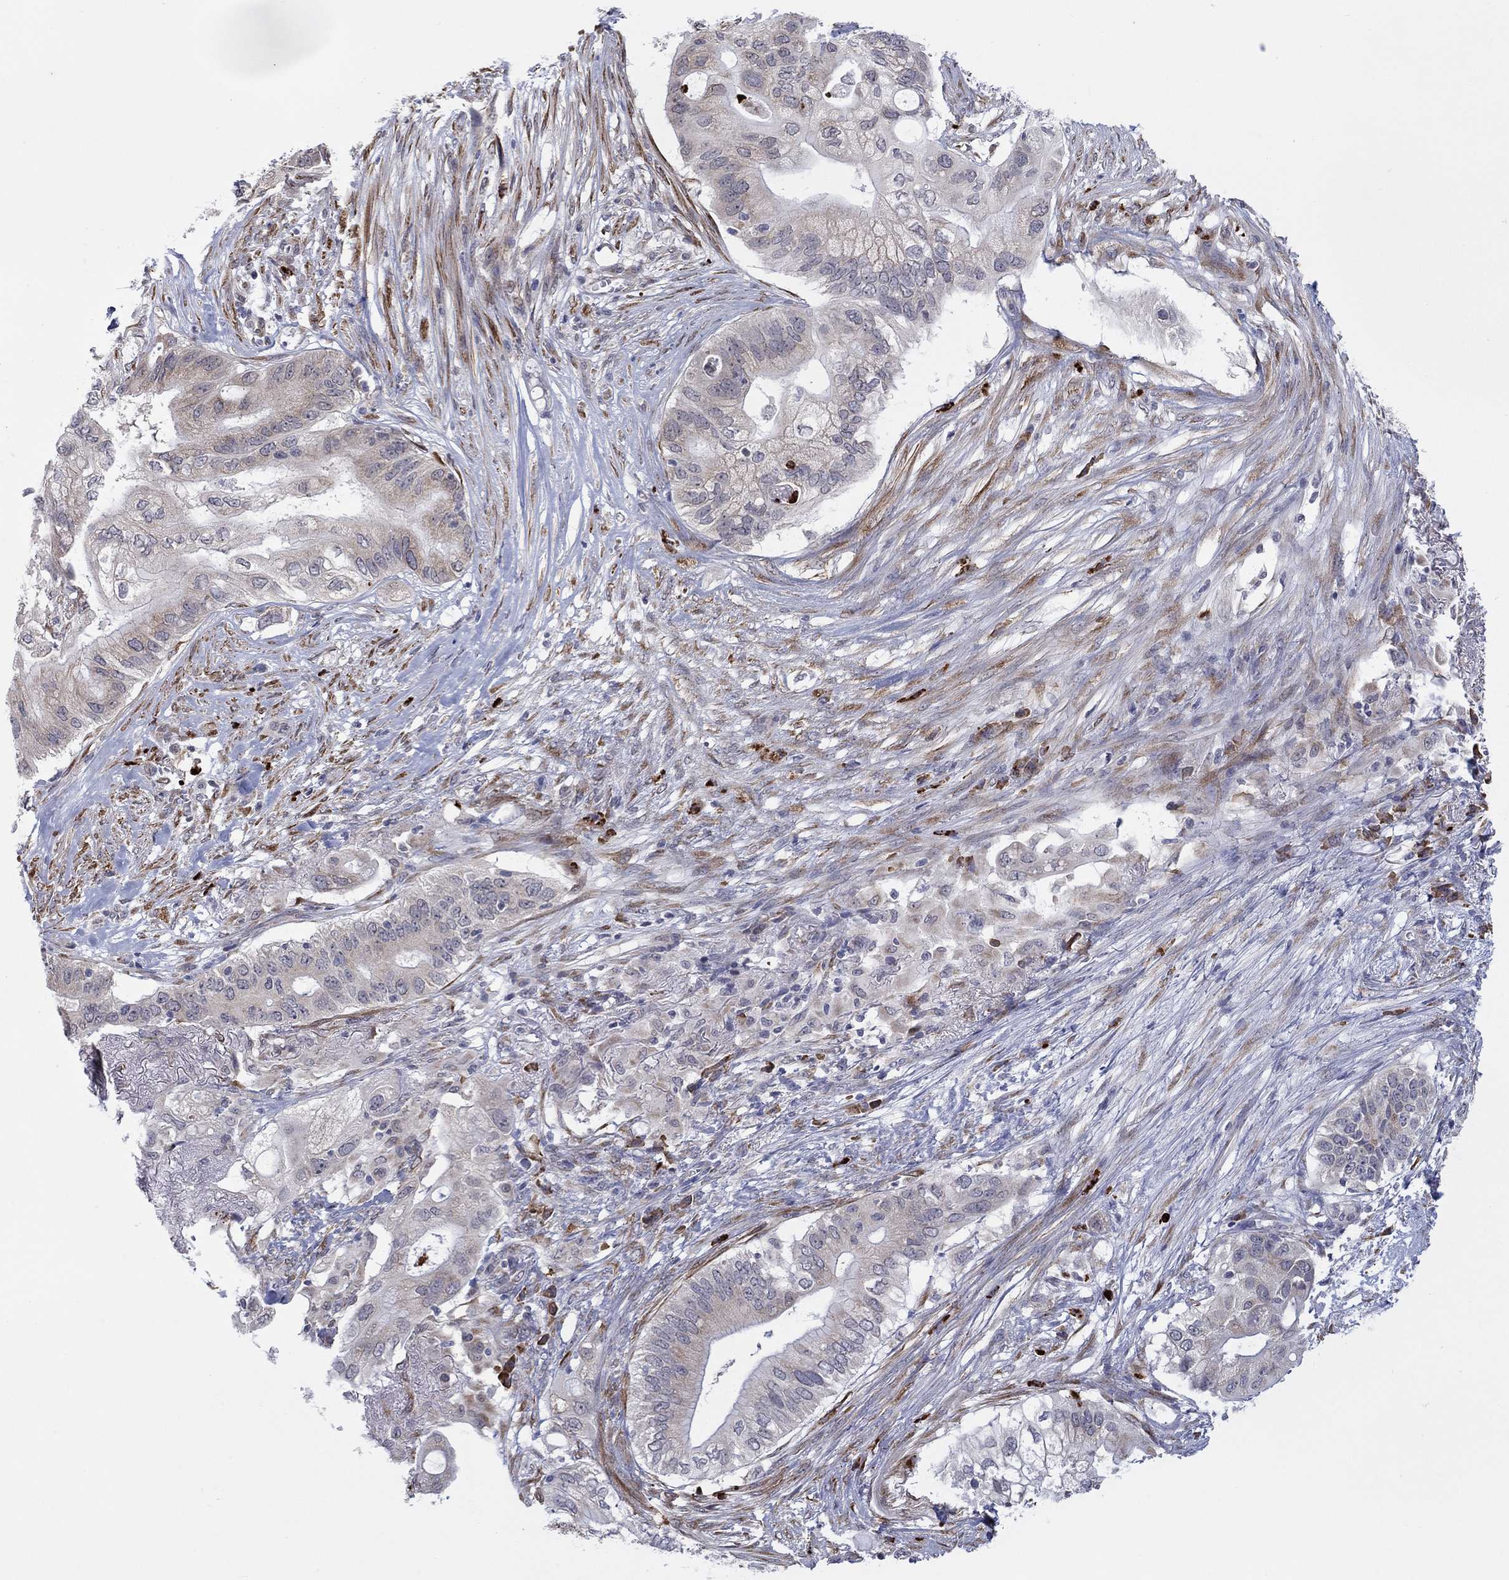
{"staining": {"intensity": "negative", "quantity": "none", "location": "none"}, "tissue": "pancreatic cancer", "cell_type": "Tumor cells", "image_type": "cancer", "snomed": [{"axis": "morphology", "description": "Adenocarcinoma, NOS"}, {"axis": "topography", "description": "Pancreas"}], "caption": "Immunohistochemistry (IHC) histopathology image of pancreatic adenocarcinoma stained for a protein (brown), which demonstrates no positivity in tumor cells.", "gene": "MTRFR", "patient": {"sex": "female", "age": 72}}